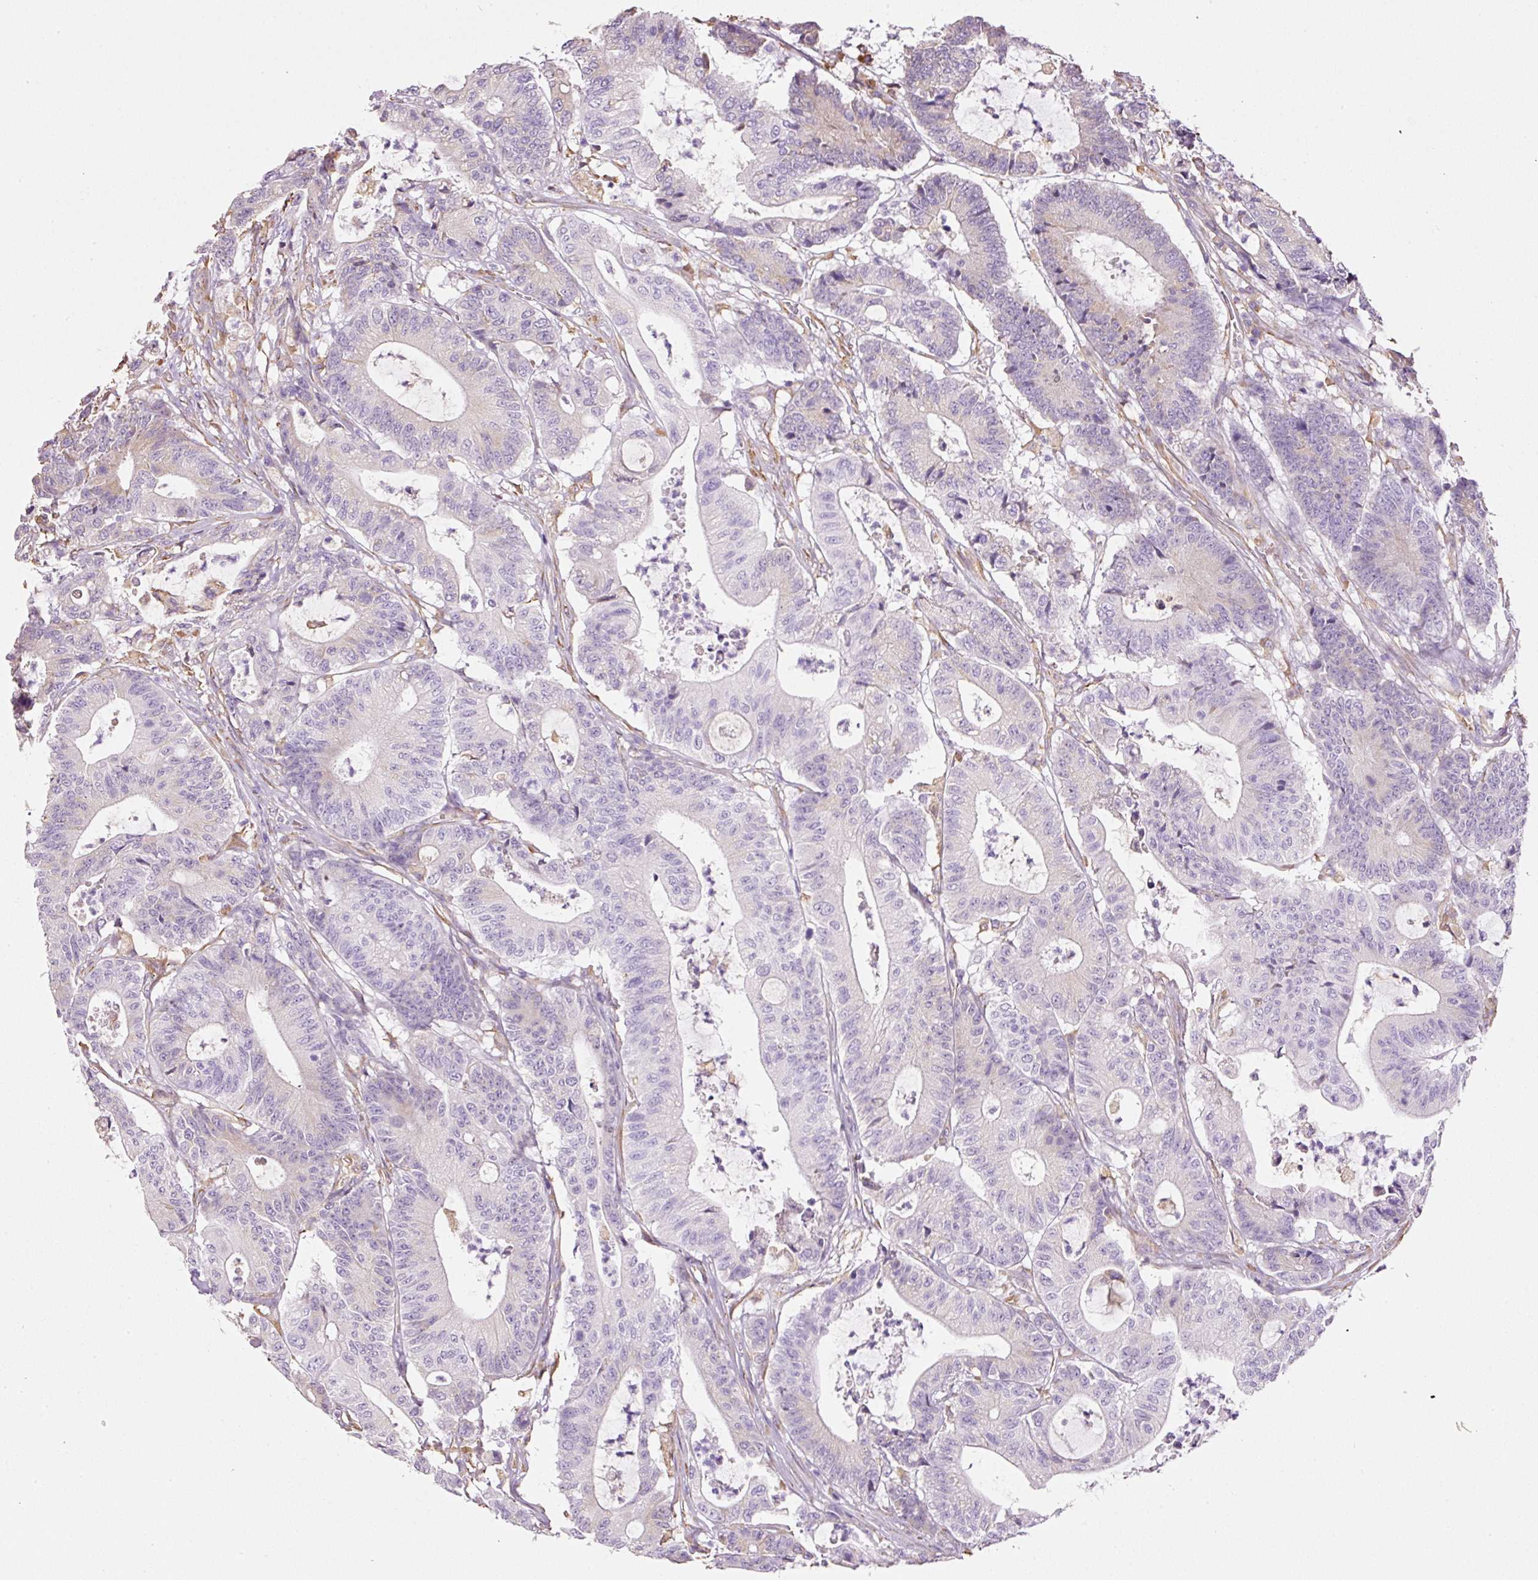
{"staining": {"intensity": "negative", "quantity": "none", "location": "none"}, "tissue": "colorectal cancer", "cell_type": "Tumor cells", "image_type": "cancer", "snomed": [{"axis": "morphology", "description": "Adenocarcinoma, NOS"}, {"axis": "topography", "description": "Colon"}], "caption": "IHC of adenocarcinoma (colorectal) reveals no expression in tumor cells. Nuclei are stained in blue.", "gene": "GCG", "patient": {"sex": "female", "age": 84}}